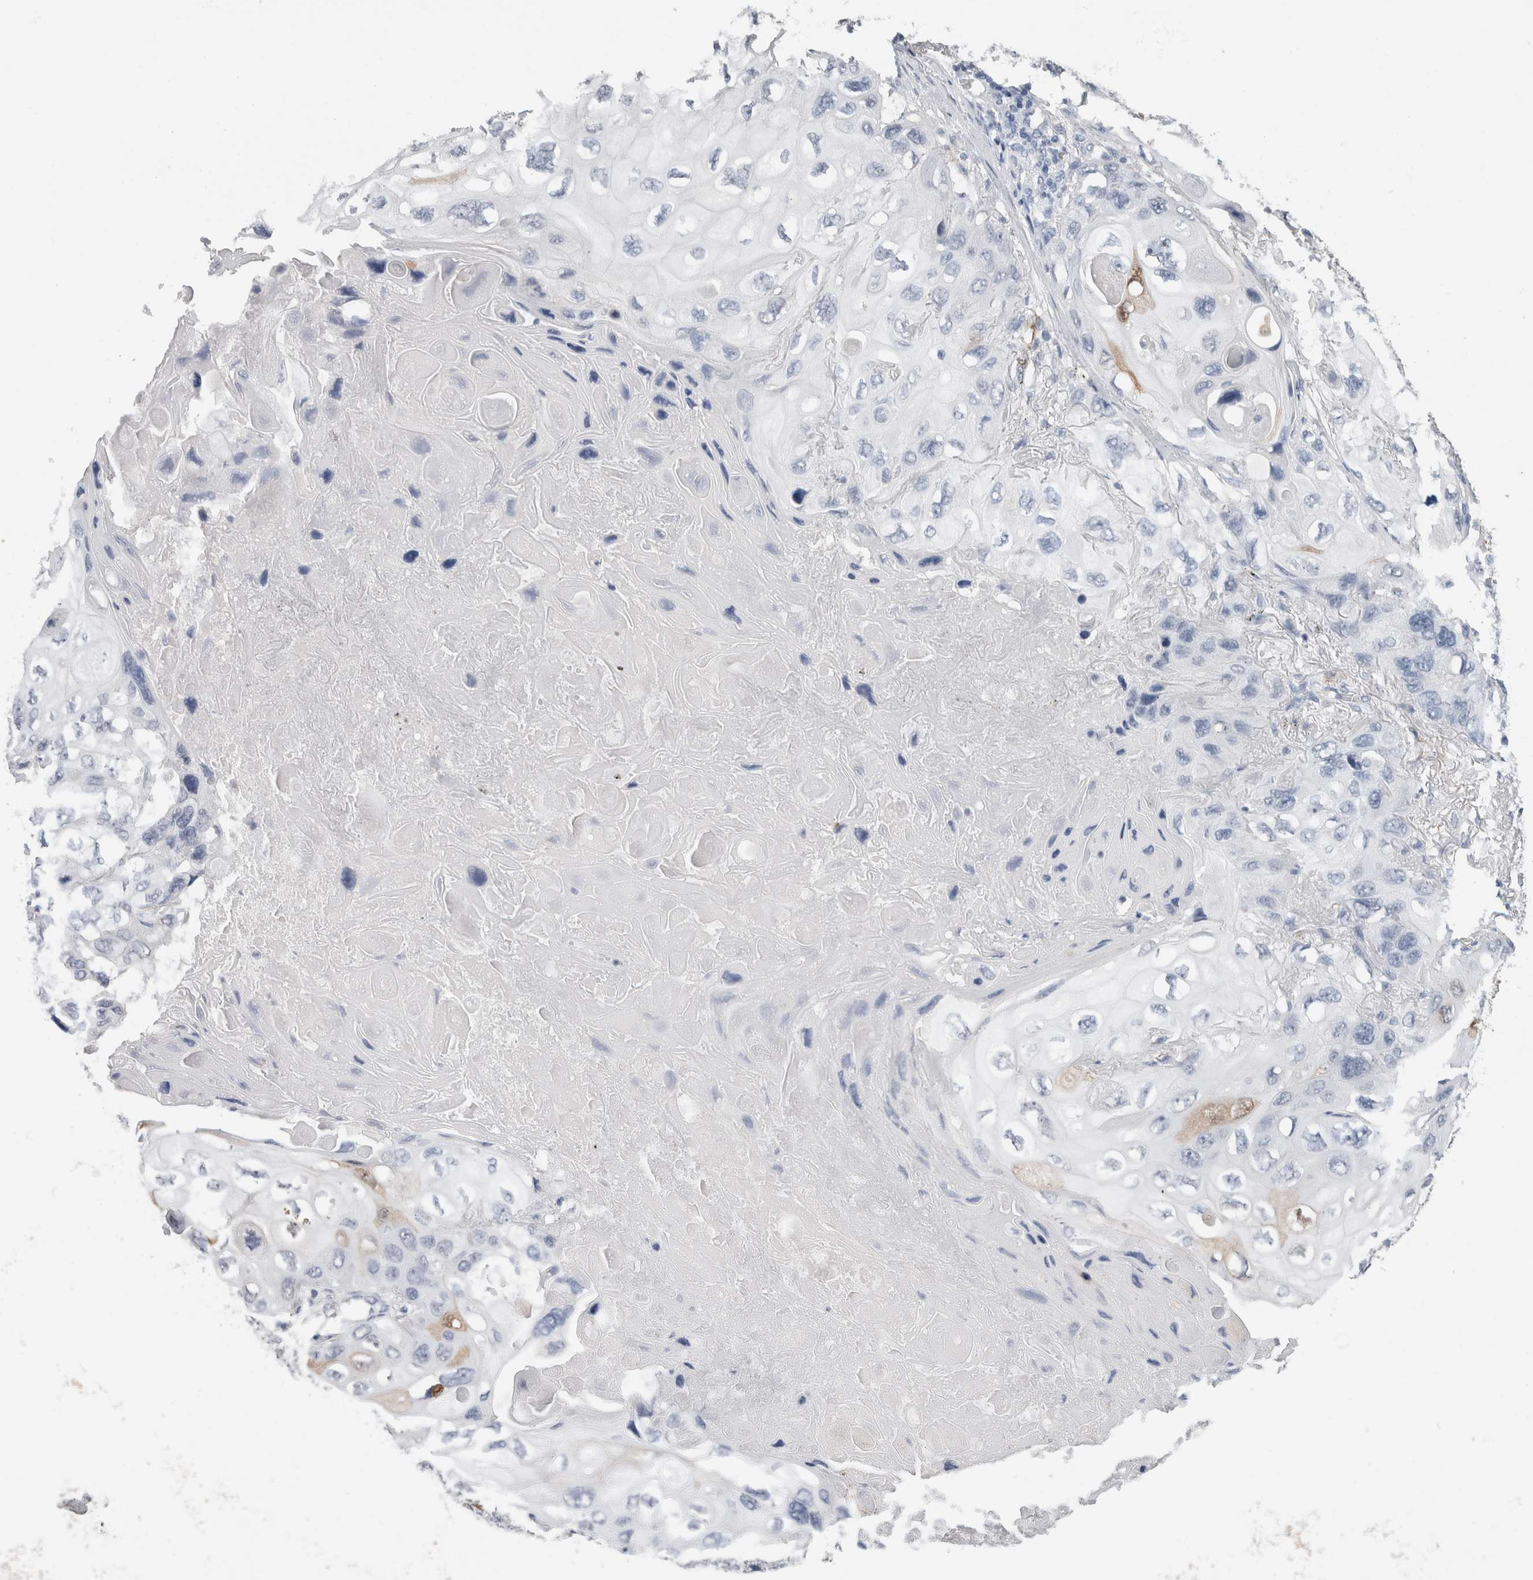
{"staining": {"intensity": "negative", "quantity": "none", "location": "none"}, "tissue": "lung cancer", "cell_type": "Tumor cells", "image_type": "cancer", "snomed": [{"axis": "morphology", "description": "Squamous cell carcinoma, NOS"}, {"axis": "topography", "description": "Lung"}], "caption": "IHC histopathology image of neoplastic tissue: lung cancer stained with DAB shows no significant protein positivity in tumor cells.", "gene": "FABP4", "patient": {"sex": "female", "age": 73}}